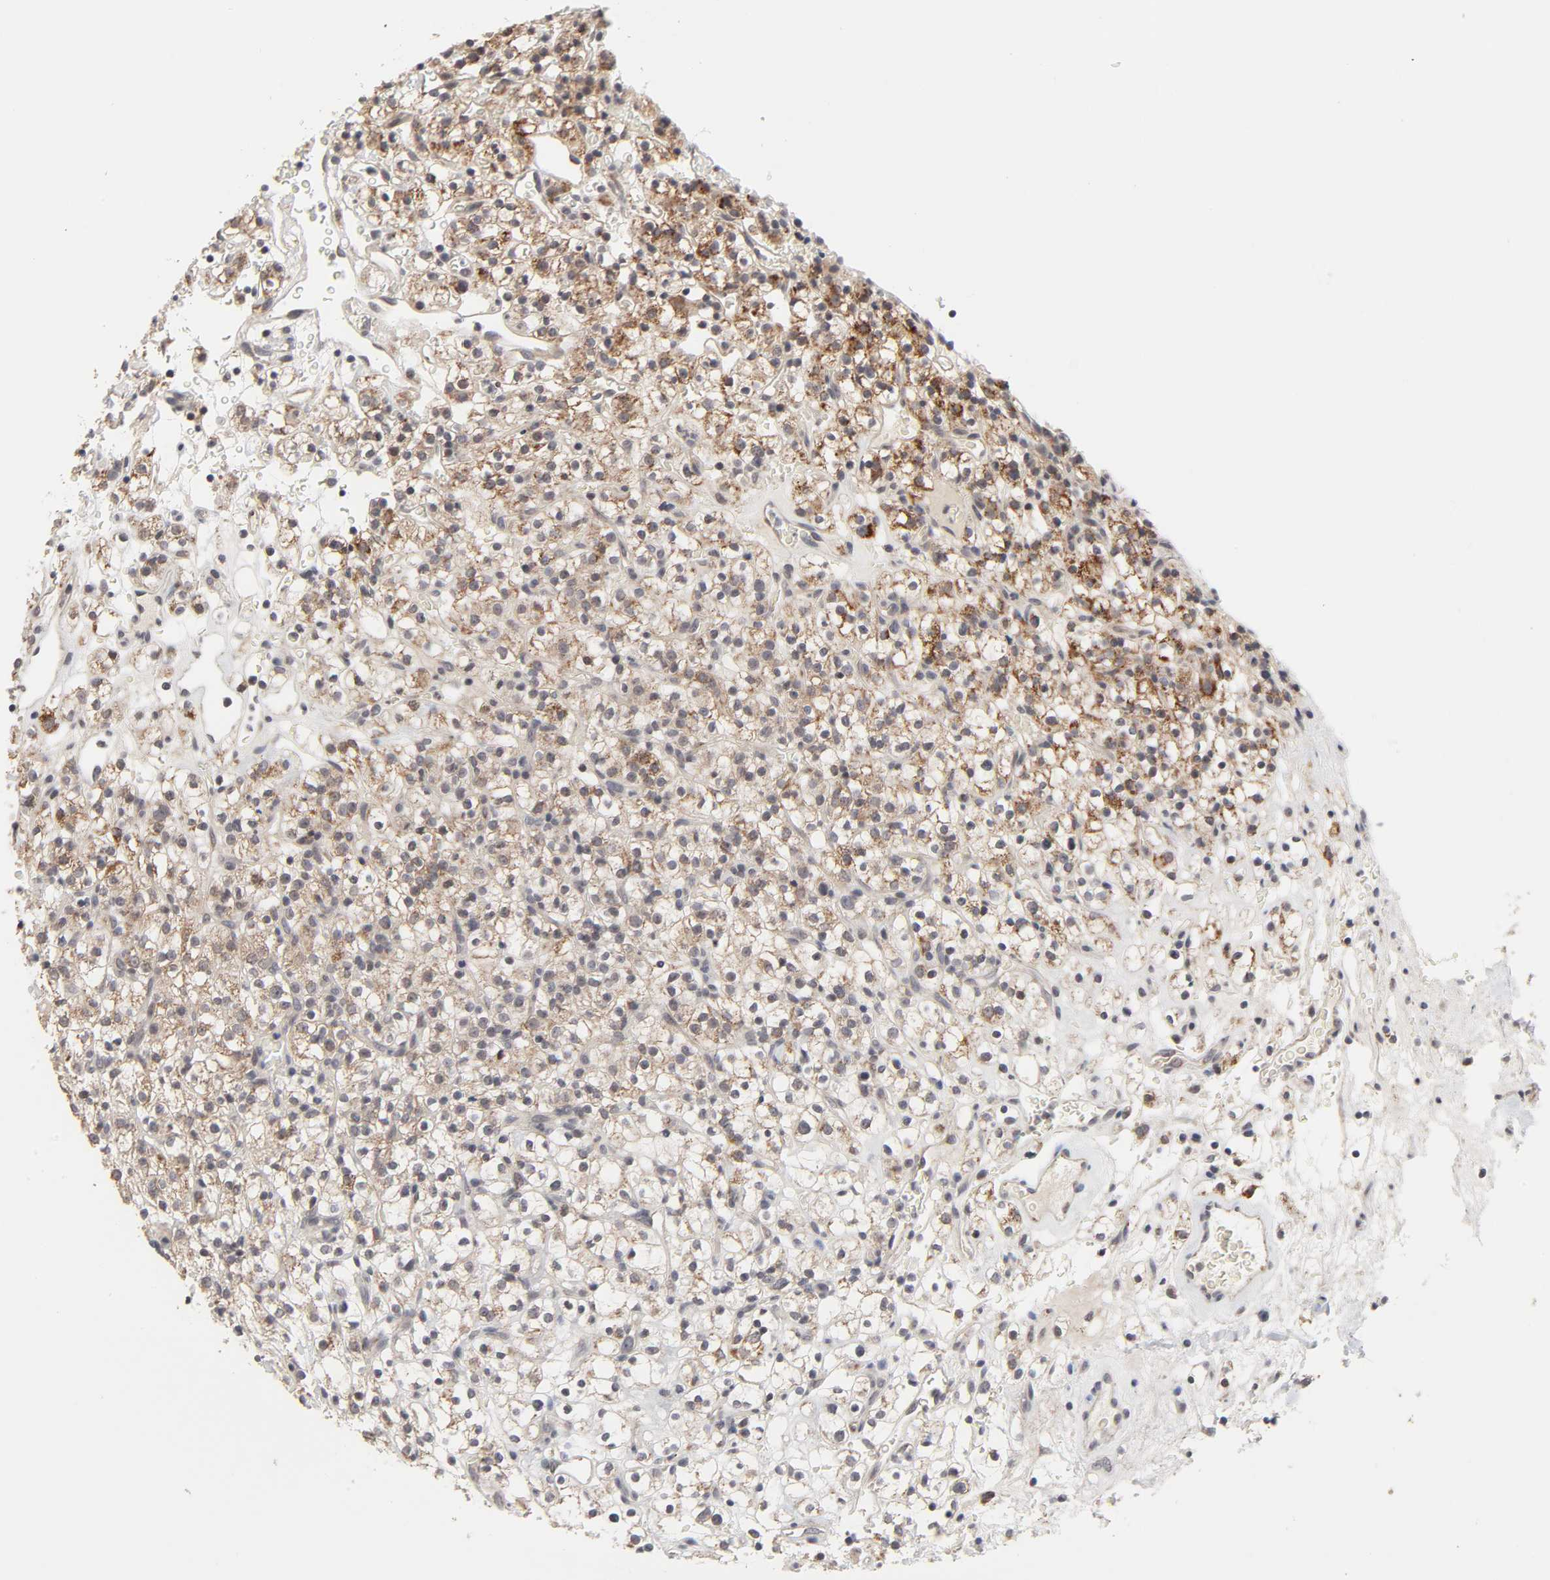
{"staining": {"intensity": "moderate", "quantity": ">75%", "location": "cytoplasmic/membranous"}, "tissue": "renal cancer", "cell_type": "Tumor cells", "image_type": "cancer", "snomed": [{"axis": "morphology", "description": "Normal tissue, NOS"}, {"axis": "morphology", "description": "Adenocarcinoma, NOS"}, {"axis": "topography", "description": "Kidney"}], "caption": "Renal adenocarcinoma tissue exhibits moderate cytoplasmic/membranous expression in approximately >75% of tumor cells, visualized by immunohistochemistry.", "gene": "AUH", "patient": {"sex": "female", "age": 72}}